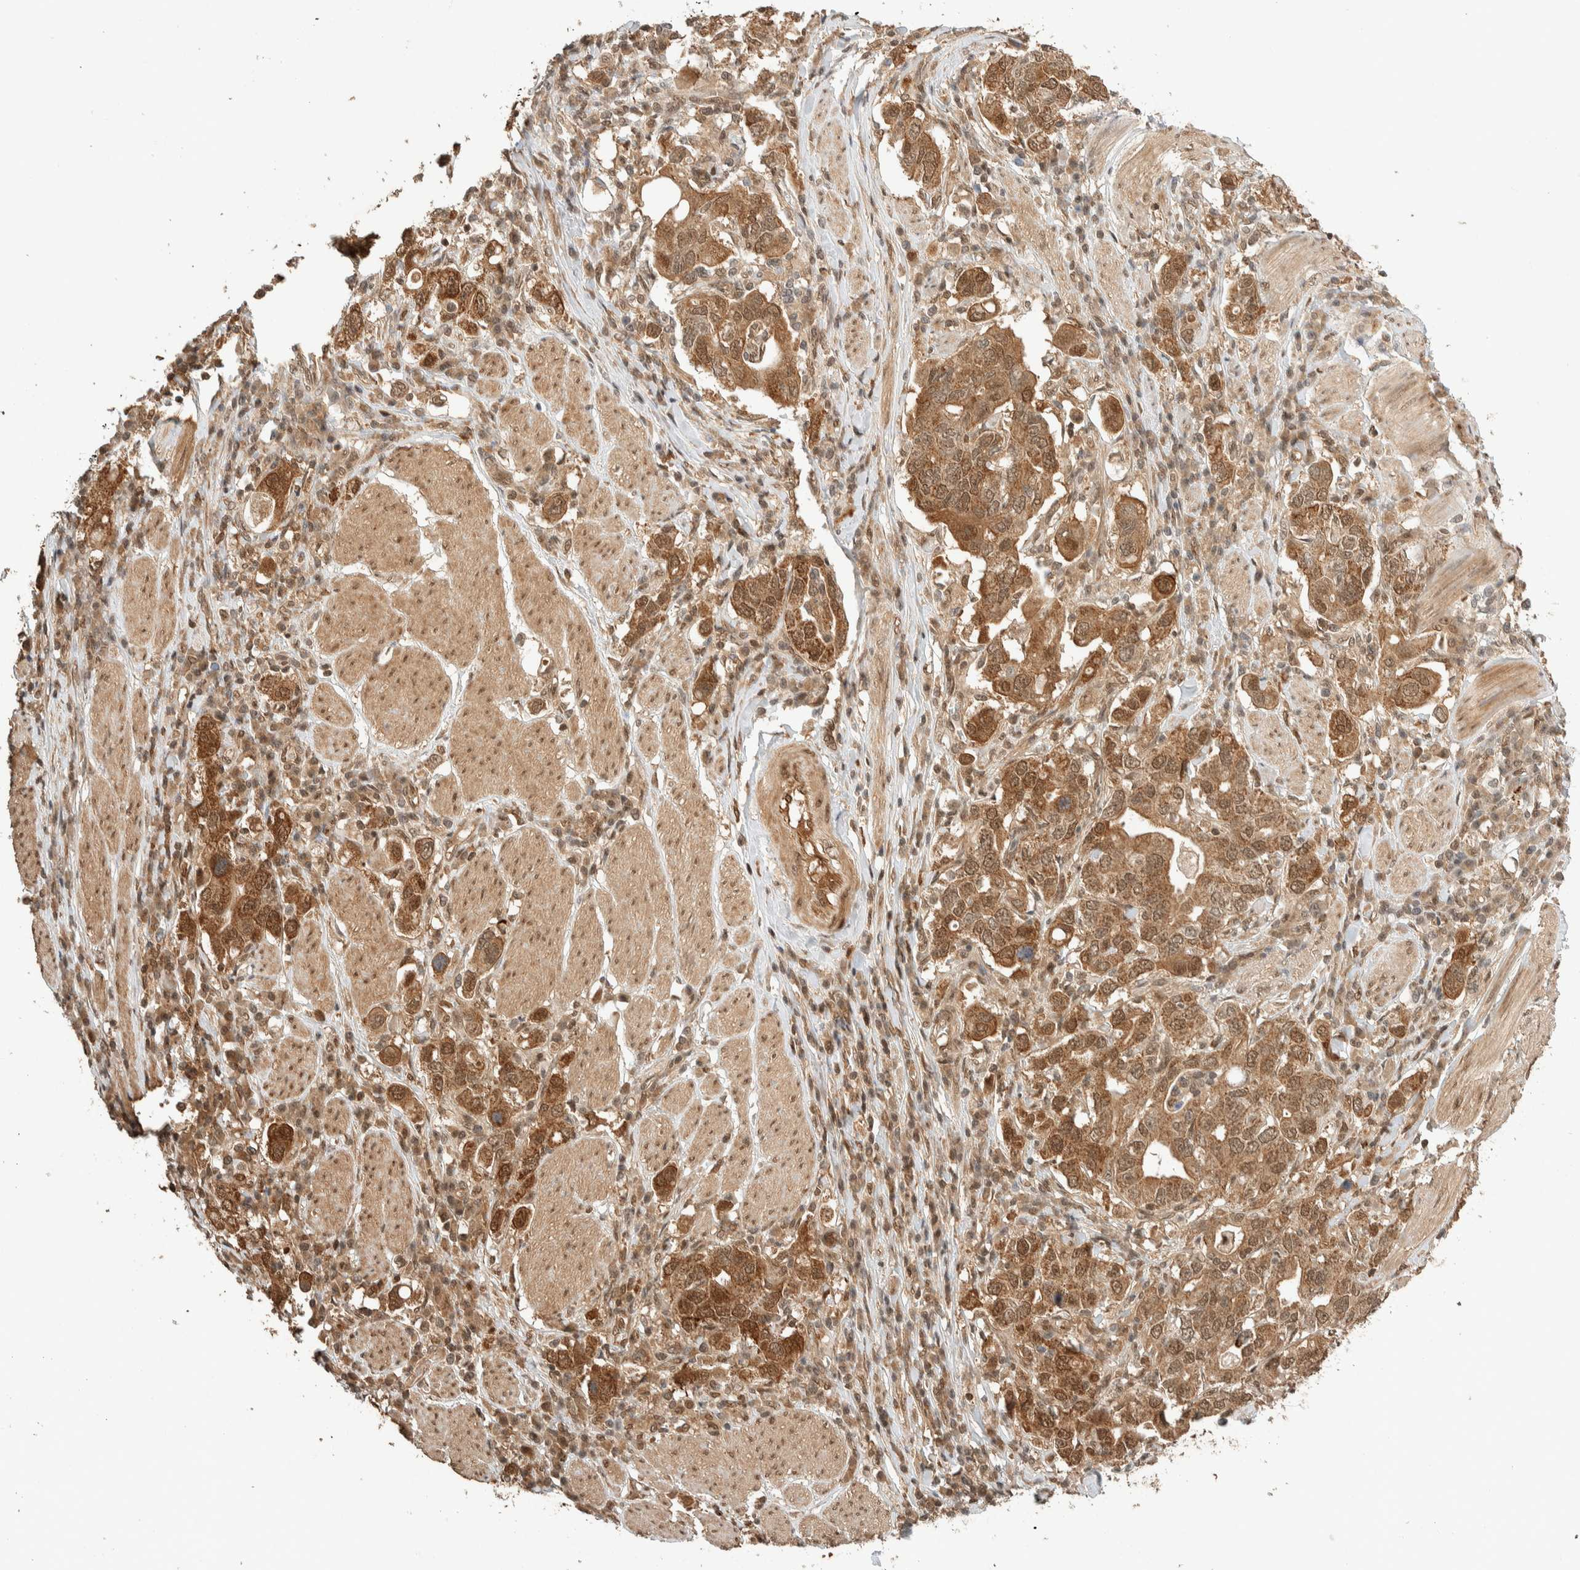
{"staining": {"intensity": "moderate", "quantity": ">75%", "location": "cytoplasmic/membranous,nuclear"}, "tissue": "stomach cancer", "cell_type": "Tumor cells", "image_type": "cancer", "snomed": [{"axis": "morphology", "description": "Adenocarcinoma, NOS"}, {"axis": "topography", "description": "Stomach, upper"}], "caption": "The photomicrograph shows immunohistochemical staining of stomach cancer. There is moderate cytoplasmic/membranous and nuclear positivity is identified in about >75% of tumor cells.", "gene": "ZBTB2", "patient": {"sex": "male", "age": 62}}